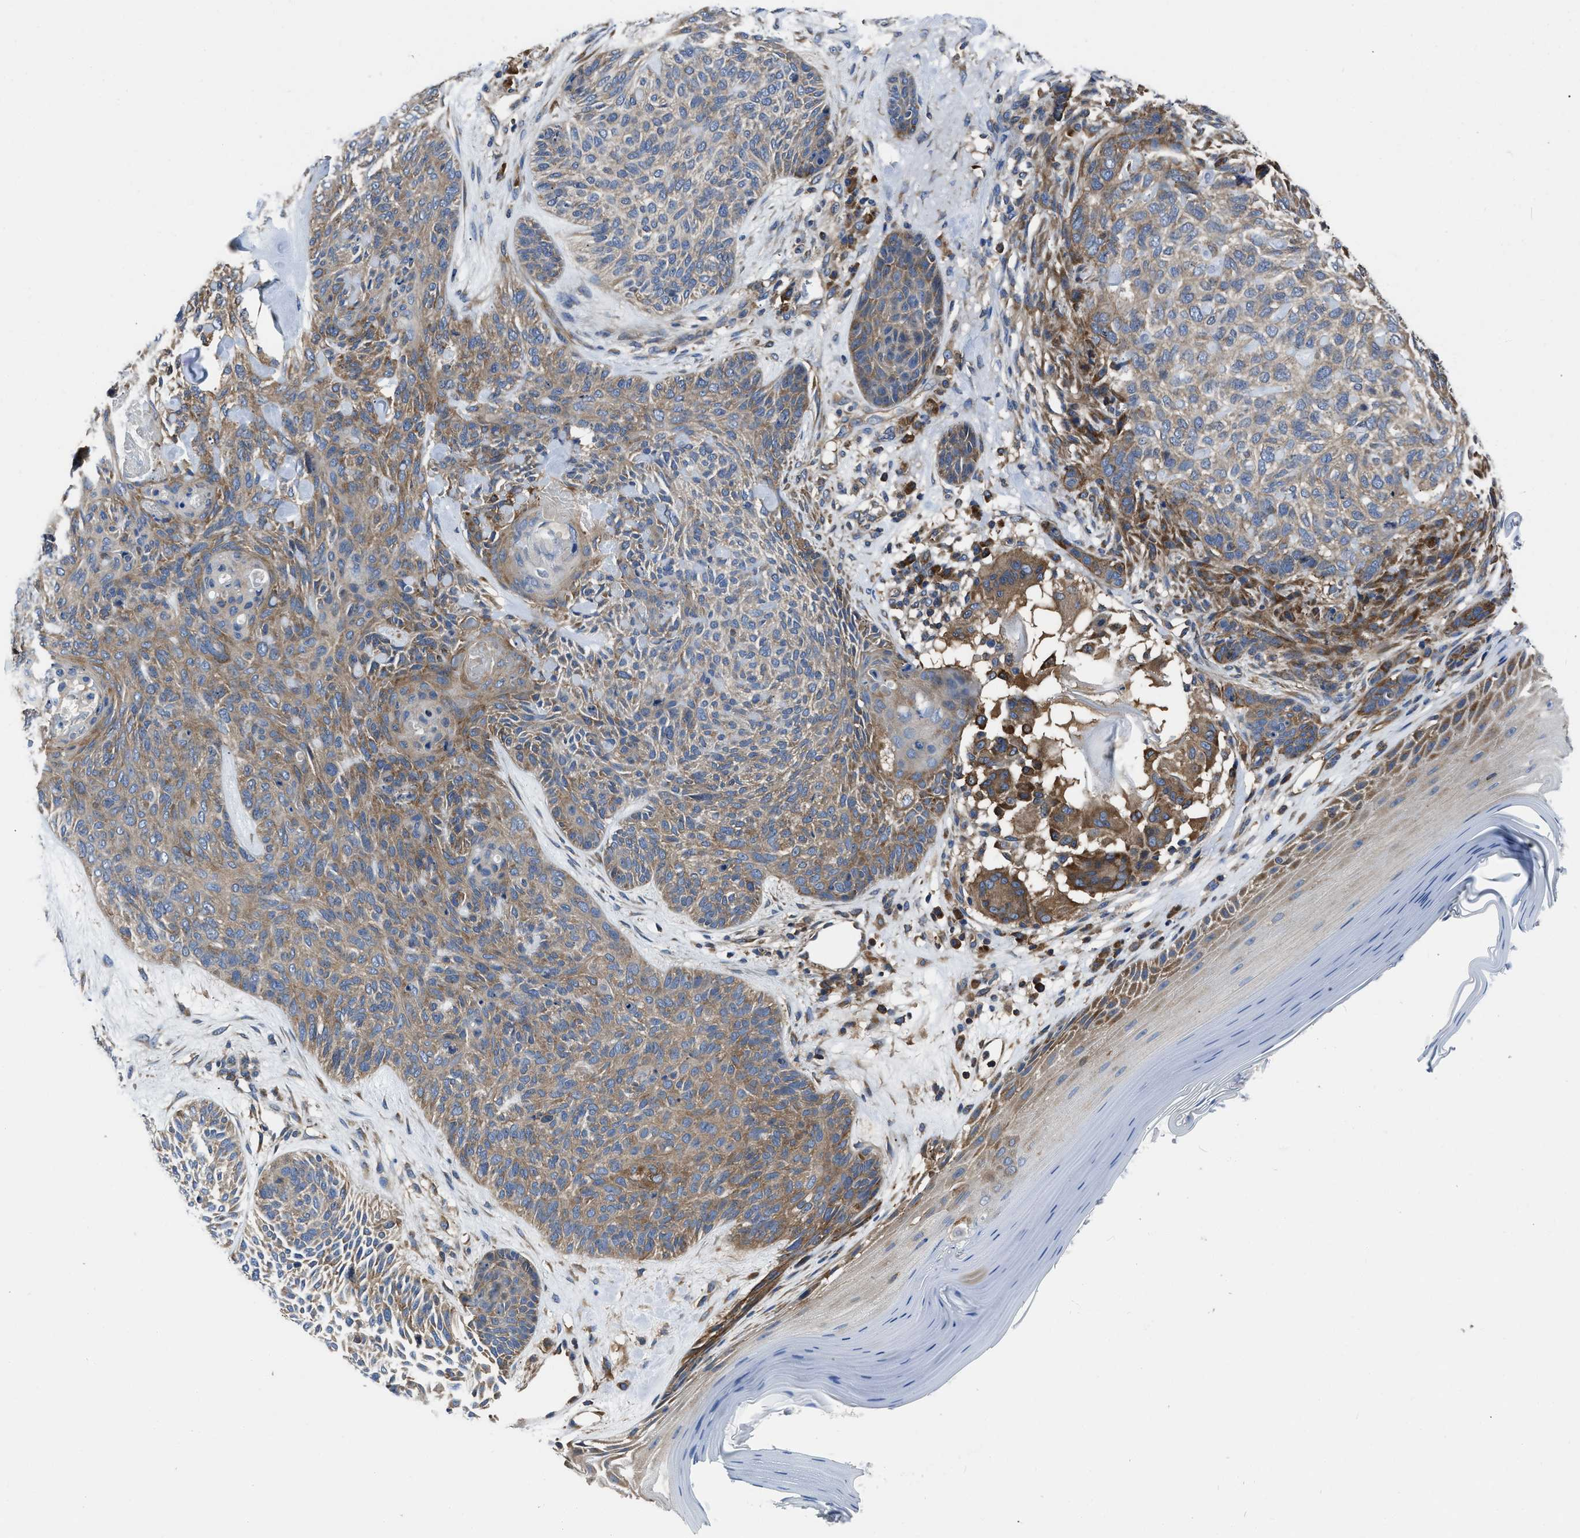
{"staining": {"intensity": "moderate", "quantity": ">75%", "location": "cytoplasmic/membranous"}, "tissue": "skin cancer", "cell_type": "Tumor cells", "image_type": "cancer", "snomed": [{"axis": "morphology", "description": "Basal cell carcinoma"}, {"axis": "topography", "description": "Skin"}], "caption": "The photomicrograph exhibits staining of skin basal cell carcinoma, revealing moderate cytoplasmic/membranous protein positivity (brown color) within tumor cells.", "gene": "YARS1", "patient": {"sex": "male", "age": 55}}